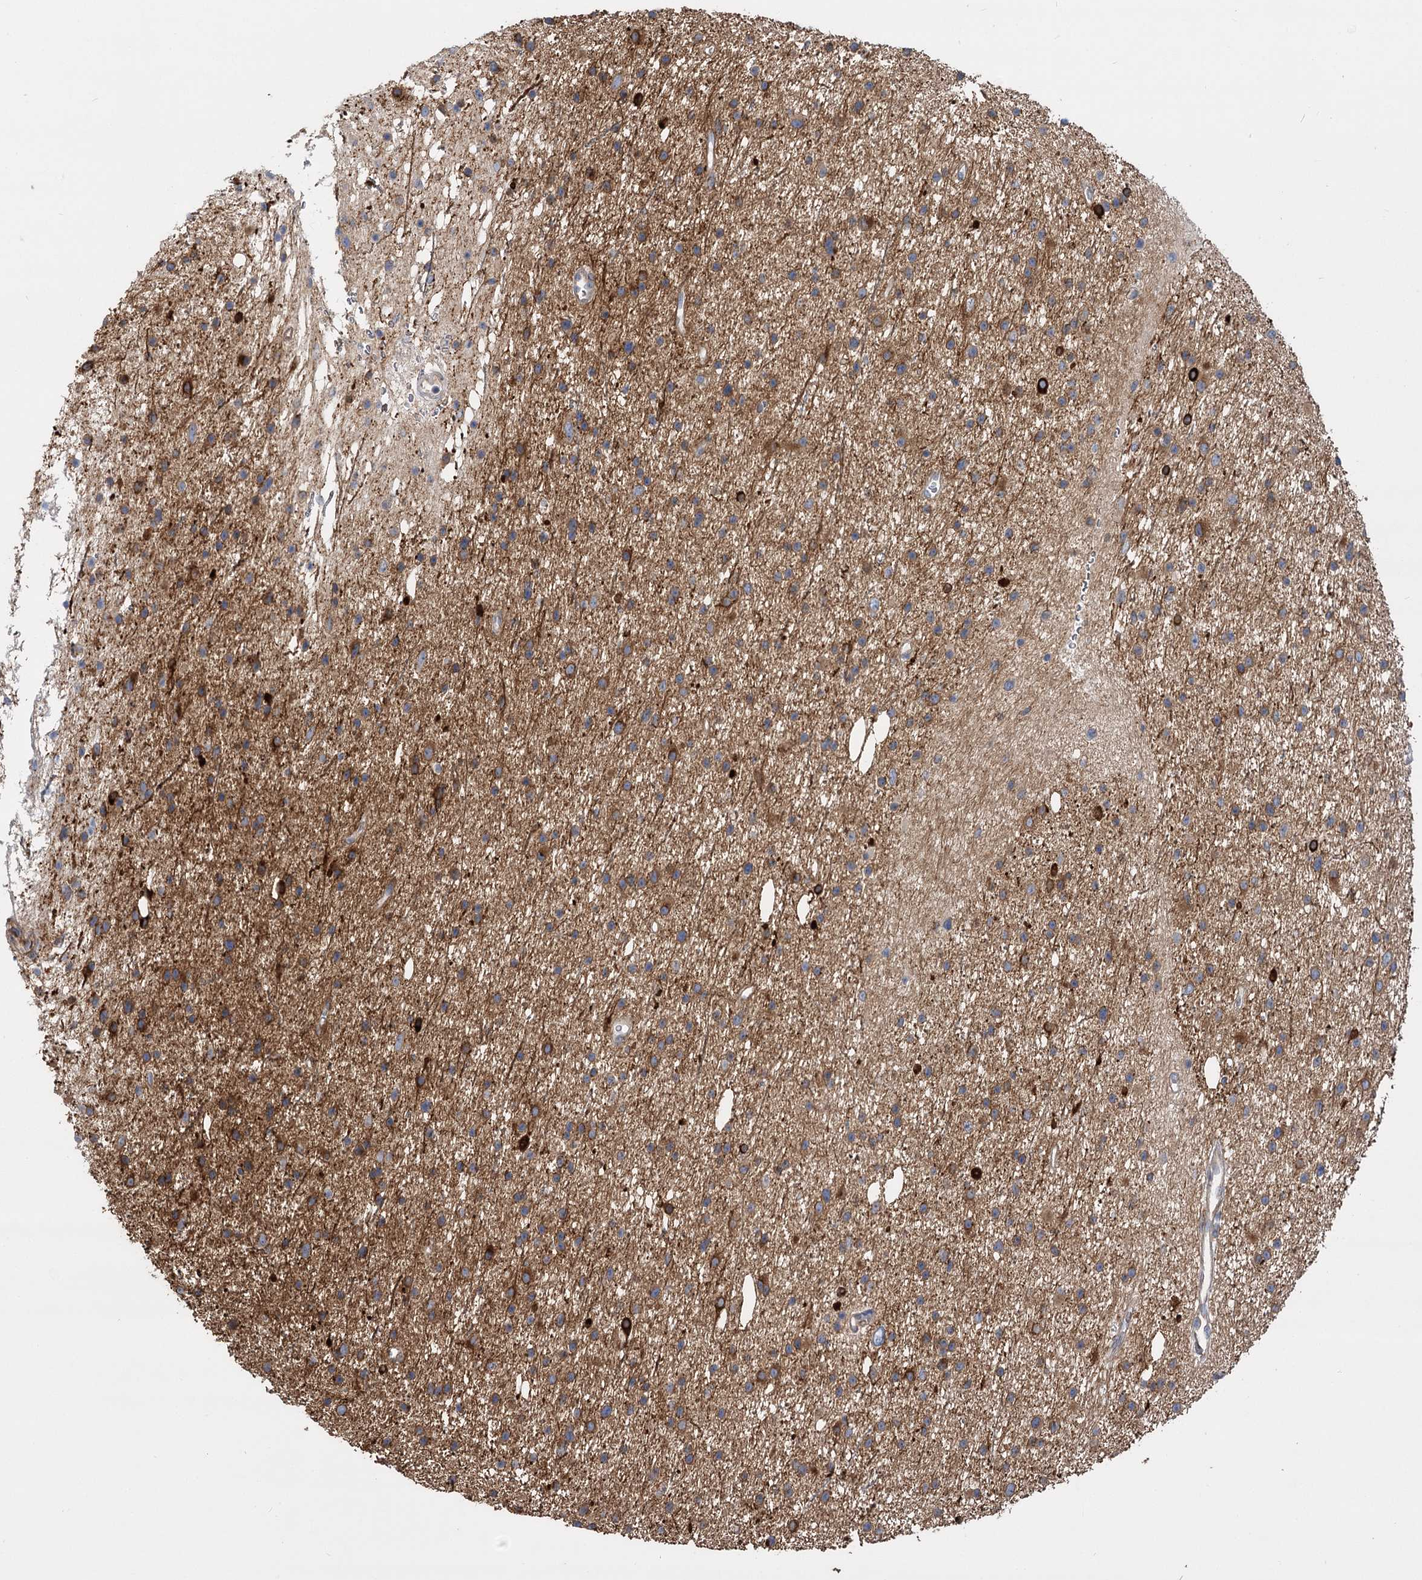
{"staining": {"intensity": "moderate", "quantity": "25%-75%", "location": "cytoplasmic/membranous"}, "tissue": "glioma", "cell_type": "Tumor cells", "image_type": "cancer", "snomed": [{"axis": "morphology", "description": "Glioma, malignant, Low grade"}, {"axis": "topography", "description": "Cerebral cortex"}], "caption": "Low-grade glioma (malignant) stained with a brown dye displays moderate cytoplasmic/membranous positive expression in about 25%-75% of tumor cells.", "gene": "GUSB", "patient": {"sex": "female", "age": 39}}